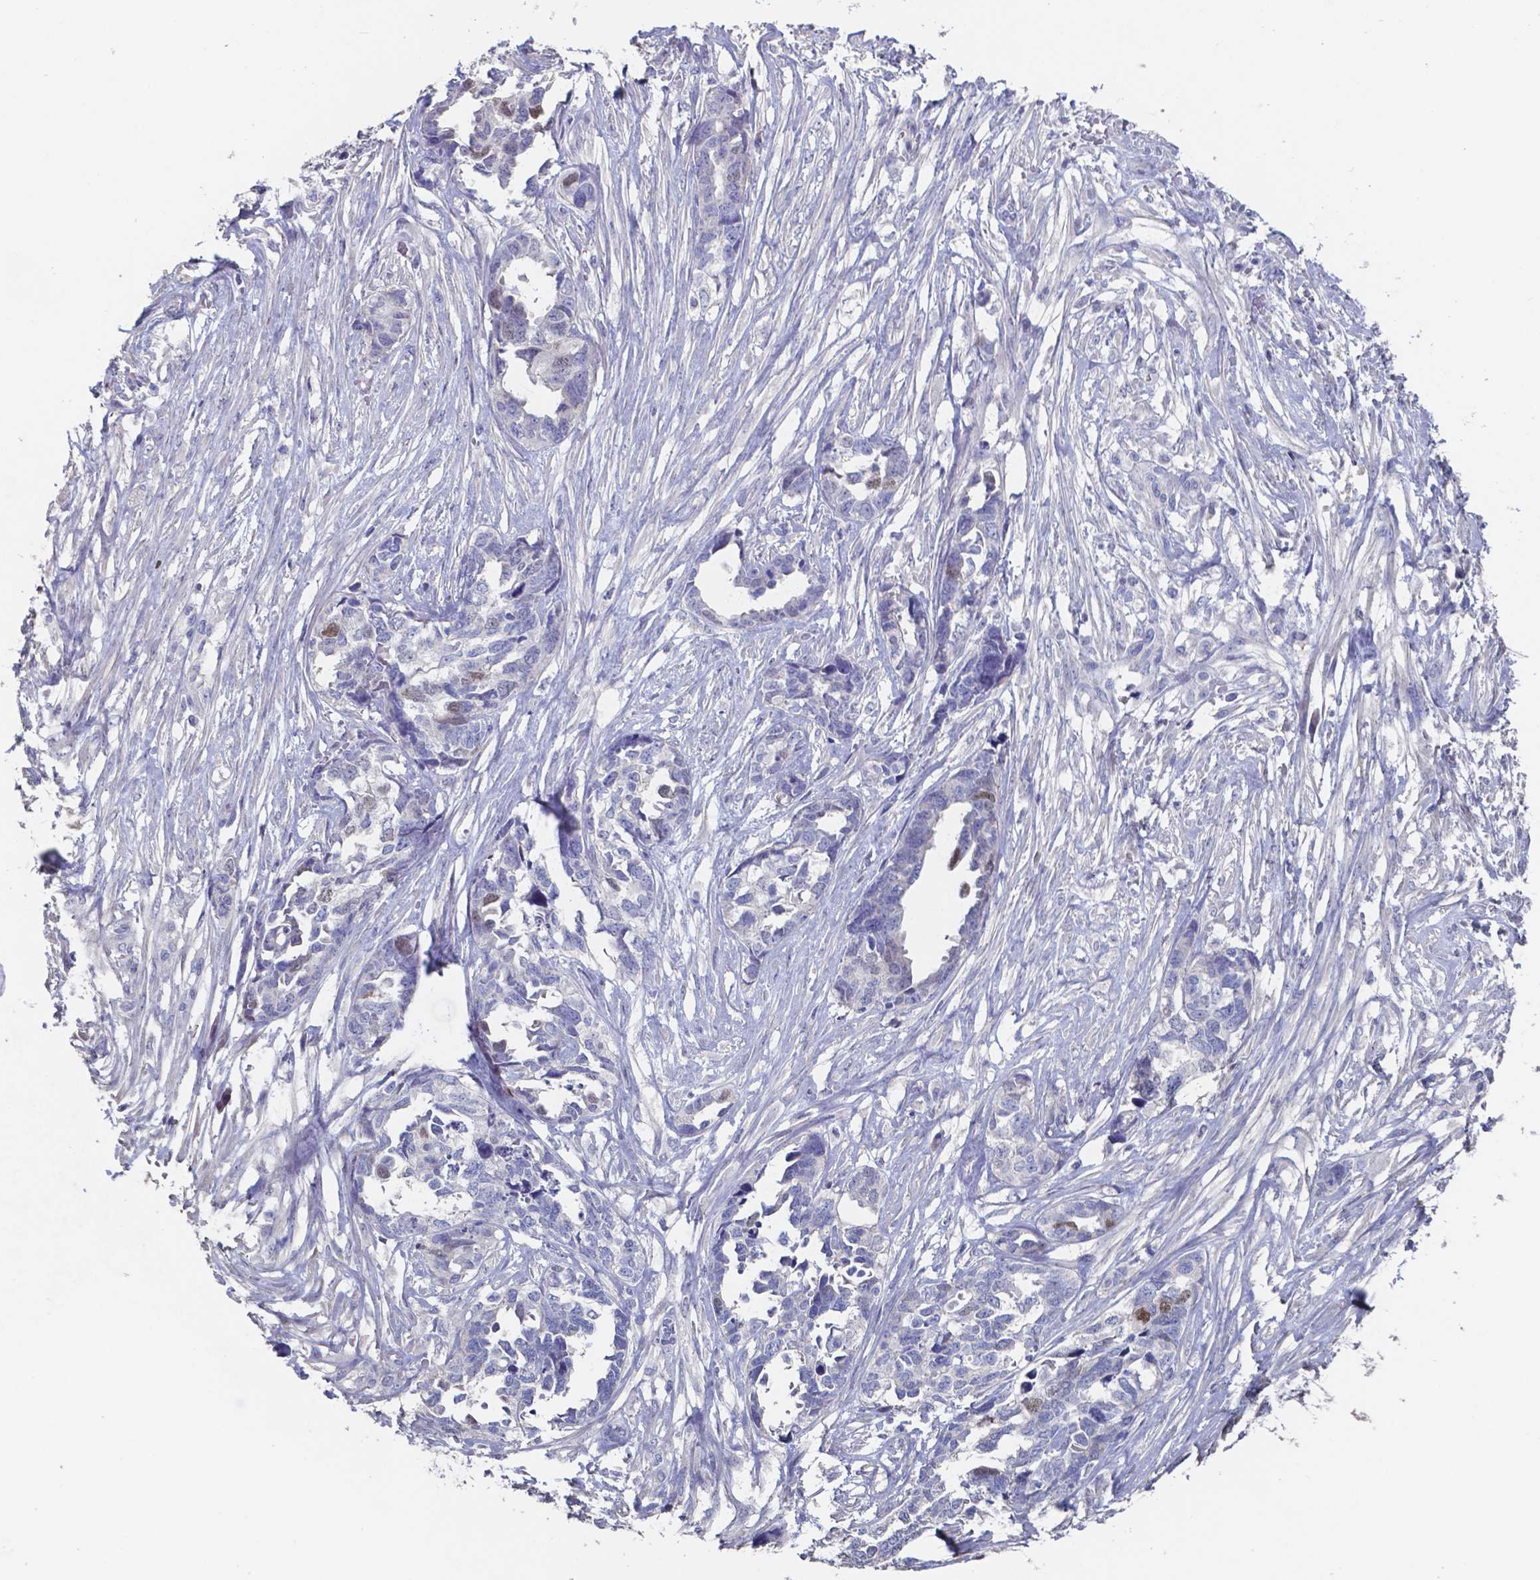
{"staining": {"intensity": "weak", "quantity": "<25%", "location": "nuclear"}, "tissue": "ovarian cancer", "cell_type": "Tumor cells", "image_type": "cancer", "snomed": [{"axis": "morphology", "description": "Cystadenocarcinoma, serous, NOS"}, {"axis": "topography", "description": "Ovary"}], "caption": "This photomicrograph is of ovarian cancer stained with immunohistochemistry (IHC) to label a protein in brown with the nuclei are counter-stained blue. There is no staining in tumor cells. (DAB (3,3'-diaminobenzidine) immunohistochemistry, high magnification).", "gene": "FOXJ1", "patient": {"sex": "female", "age": 69}}